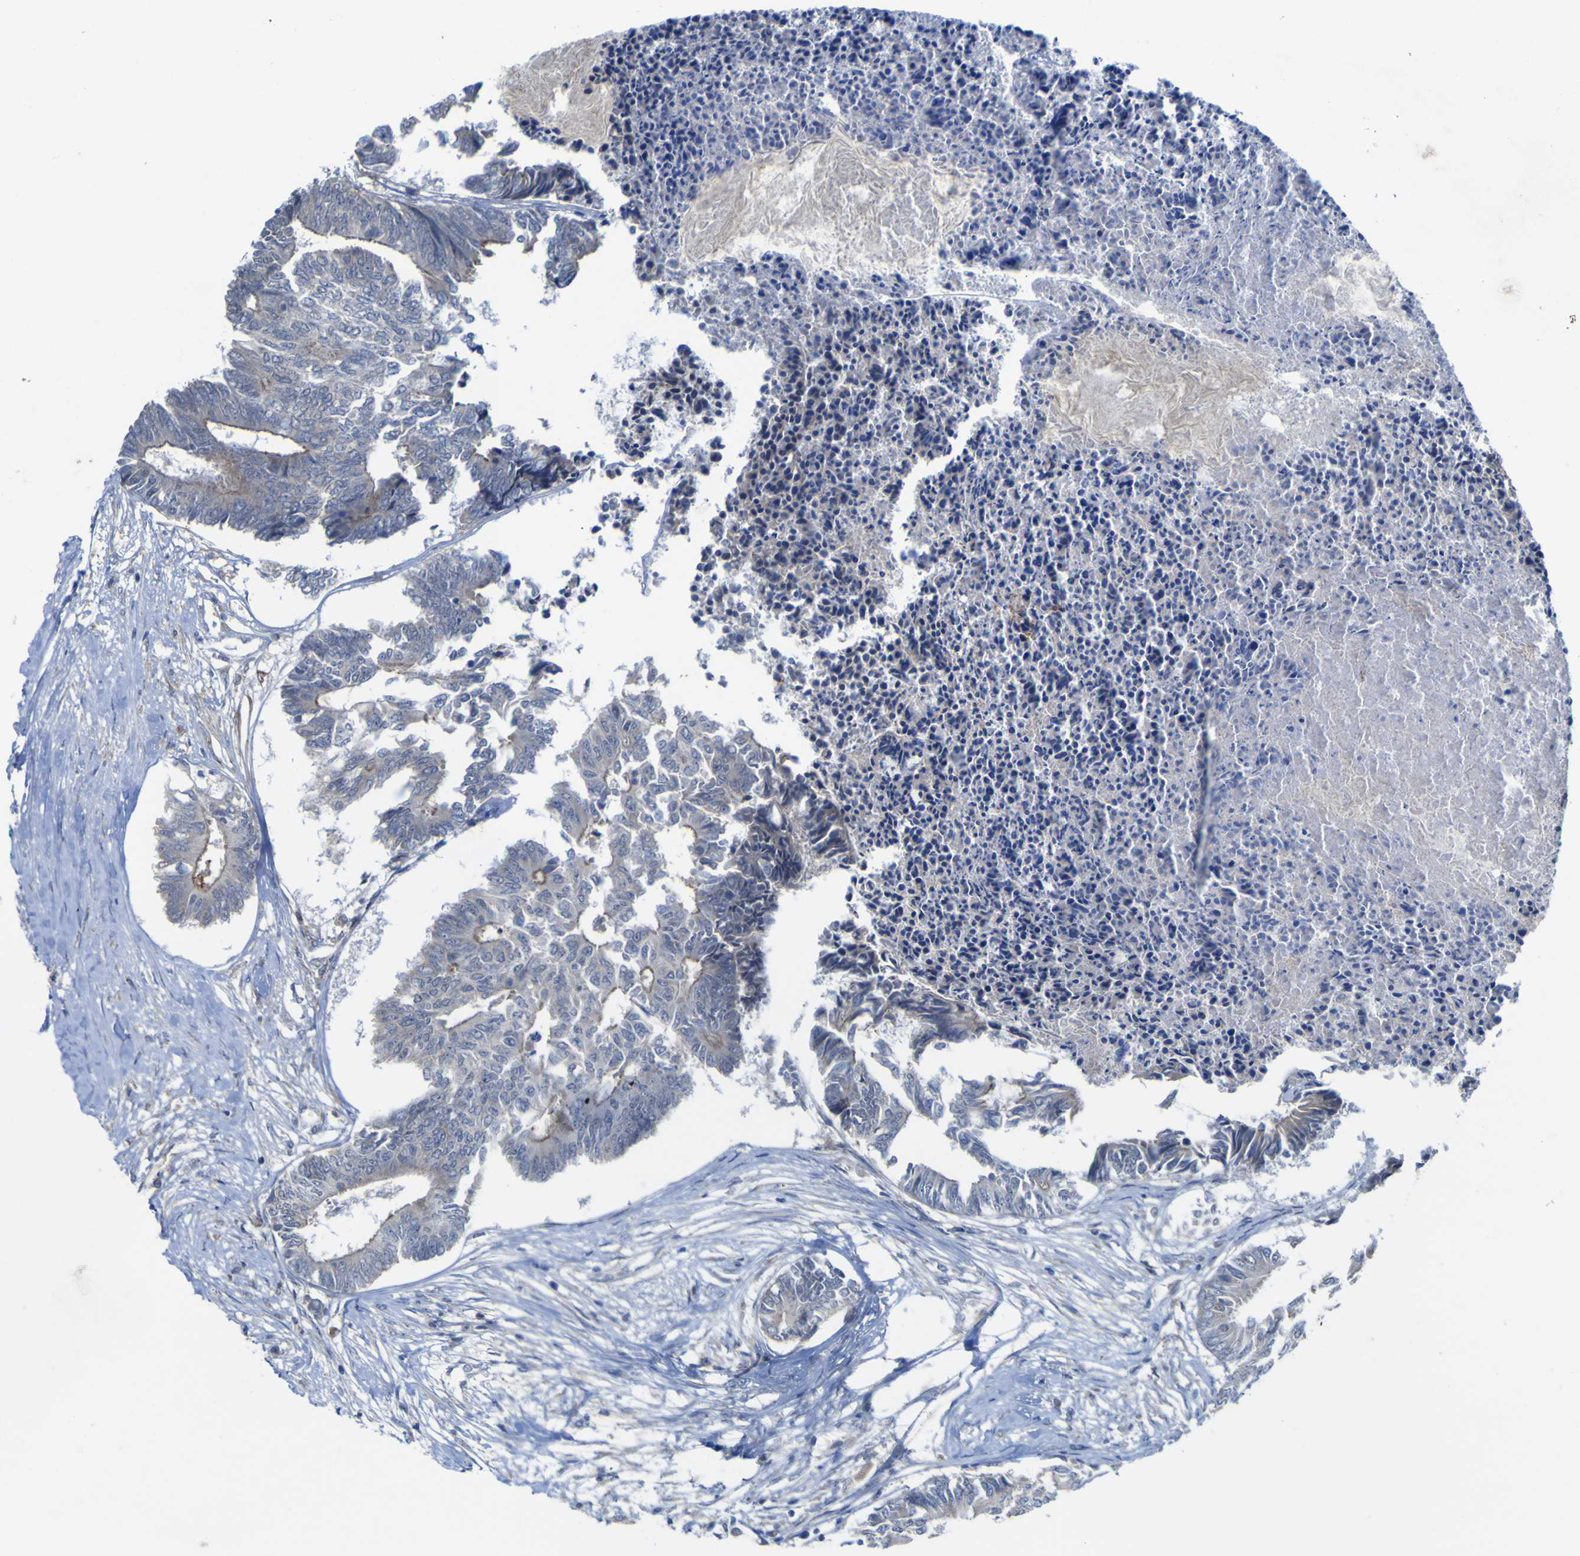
{"staining": {"intensity": "weak", "quantity": "<25%", "location": "cytoplasmic/membranous"}, "tissue": "colorectal cancer", "cell_type": "Tumor cells", "image_type": "cancer", "snomed": [{"axis": "morphology", "description": "Adenocarcinoma, NOS"}, {"axis": "topography", "description": "Rectum"}], "caption": "There is no significant positivity in tumor cells of colorectal adenocarcinoma.", "gene": "TNFRSF11A", "patient": {"sex": "male", "age": 63}}